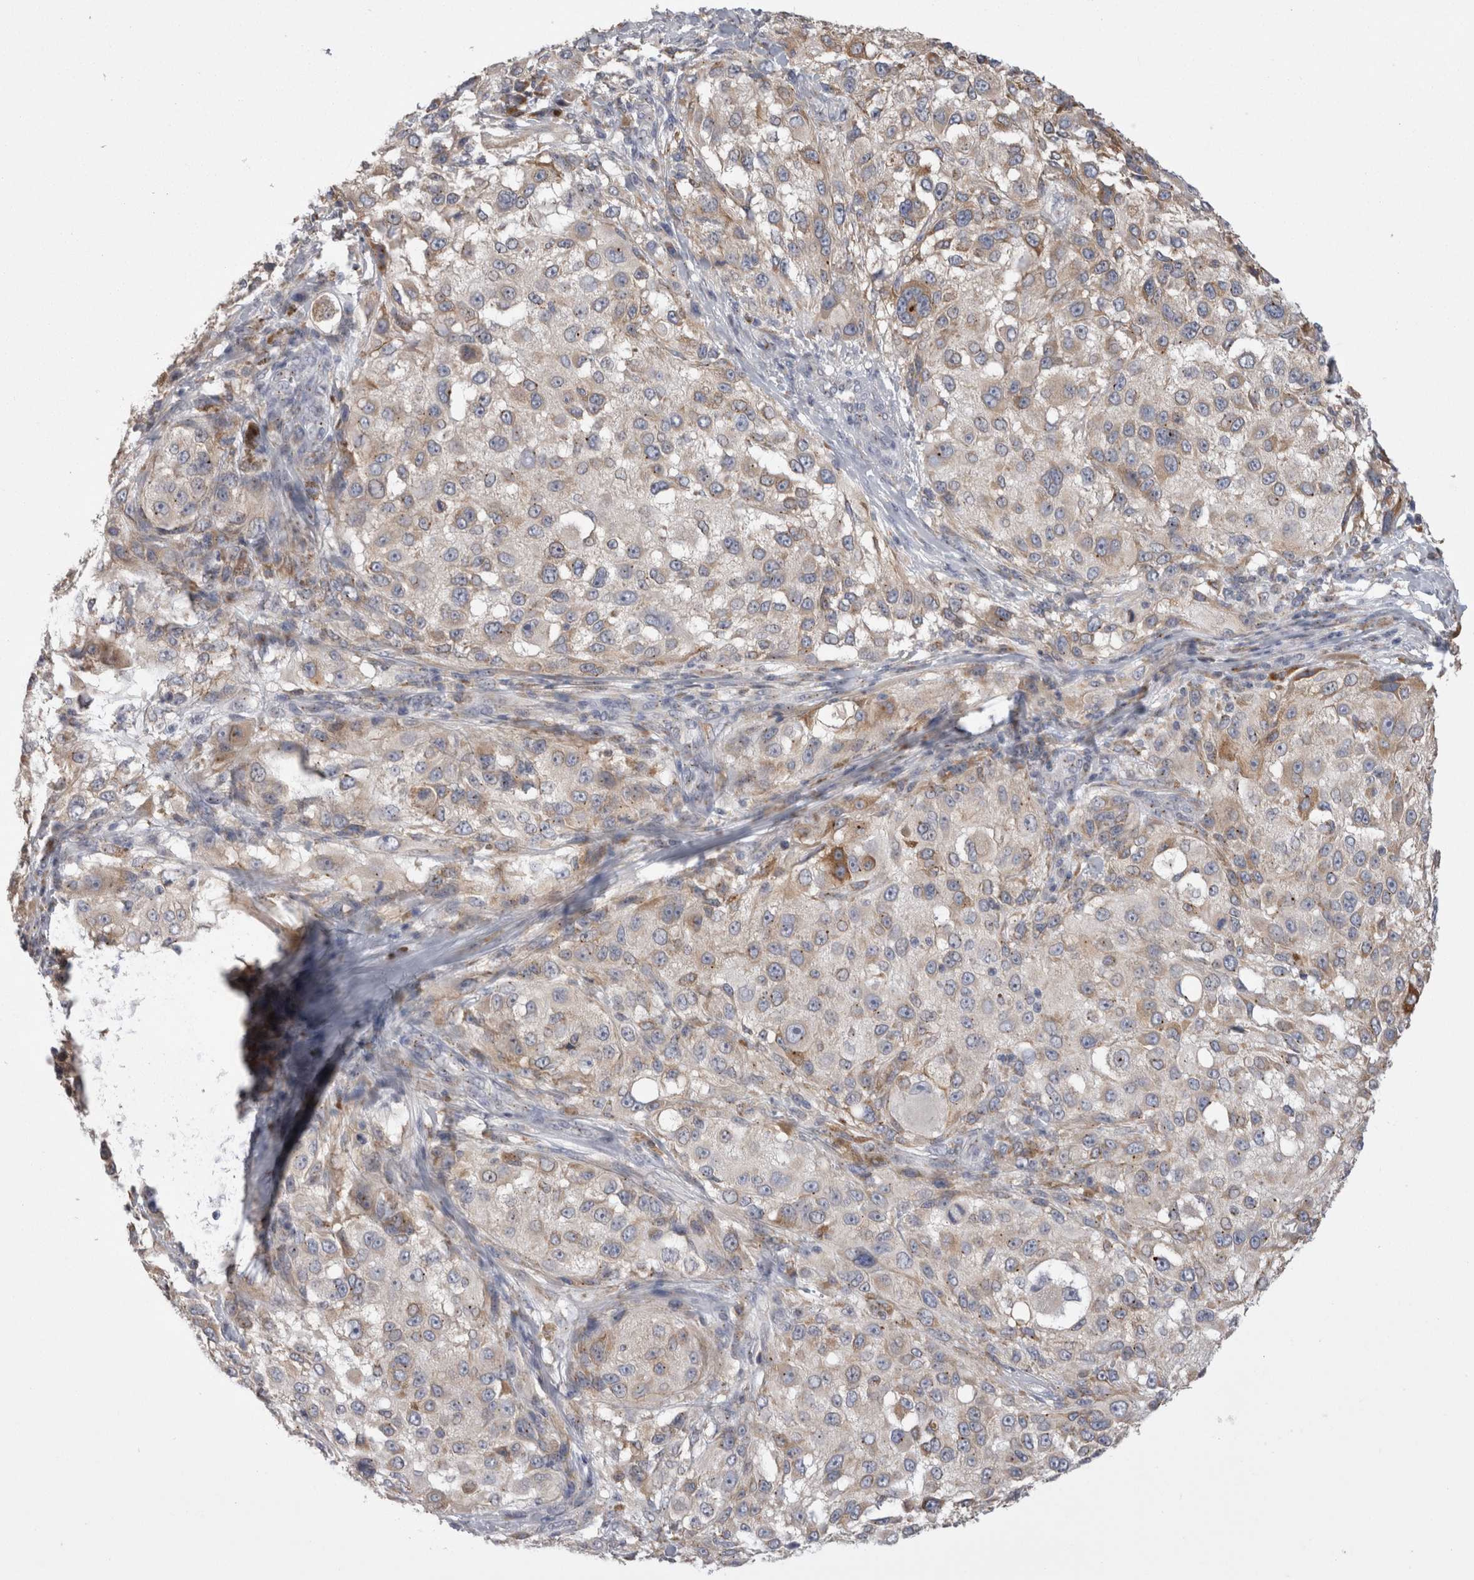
{"staining": {"intensity": "weak", "quantity": "<25%", "location": "cytoplasmic/membranous"}, "tissue": "melanoma", "cell_type": "Tumor cells", "image_type": "cancer", "snomed": [{"axis": "morphology", "description": "Necrosis, NOS"}, {"axis": "morphology", "description": "Malignant melanoma, NOS"}, {"axis": "topography", "description": "Skin"}], "caption": "Immunohistochemistry (IHC) of human malignant melanoma reveals no positivity in tumor cells.", "gene": "ZNF341", "patient": {"sex": "female", "age": 87}}